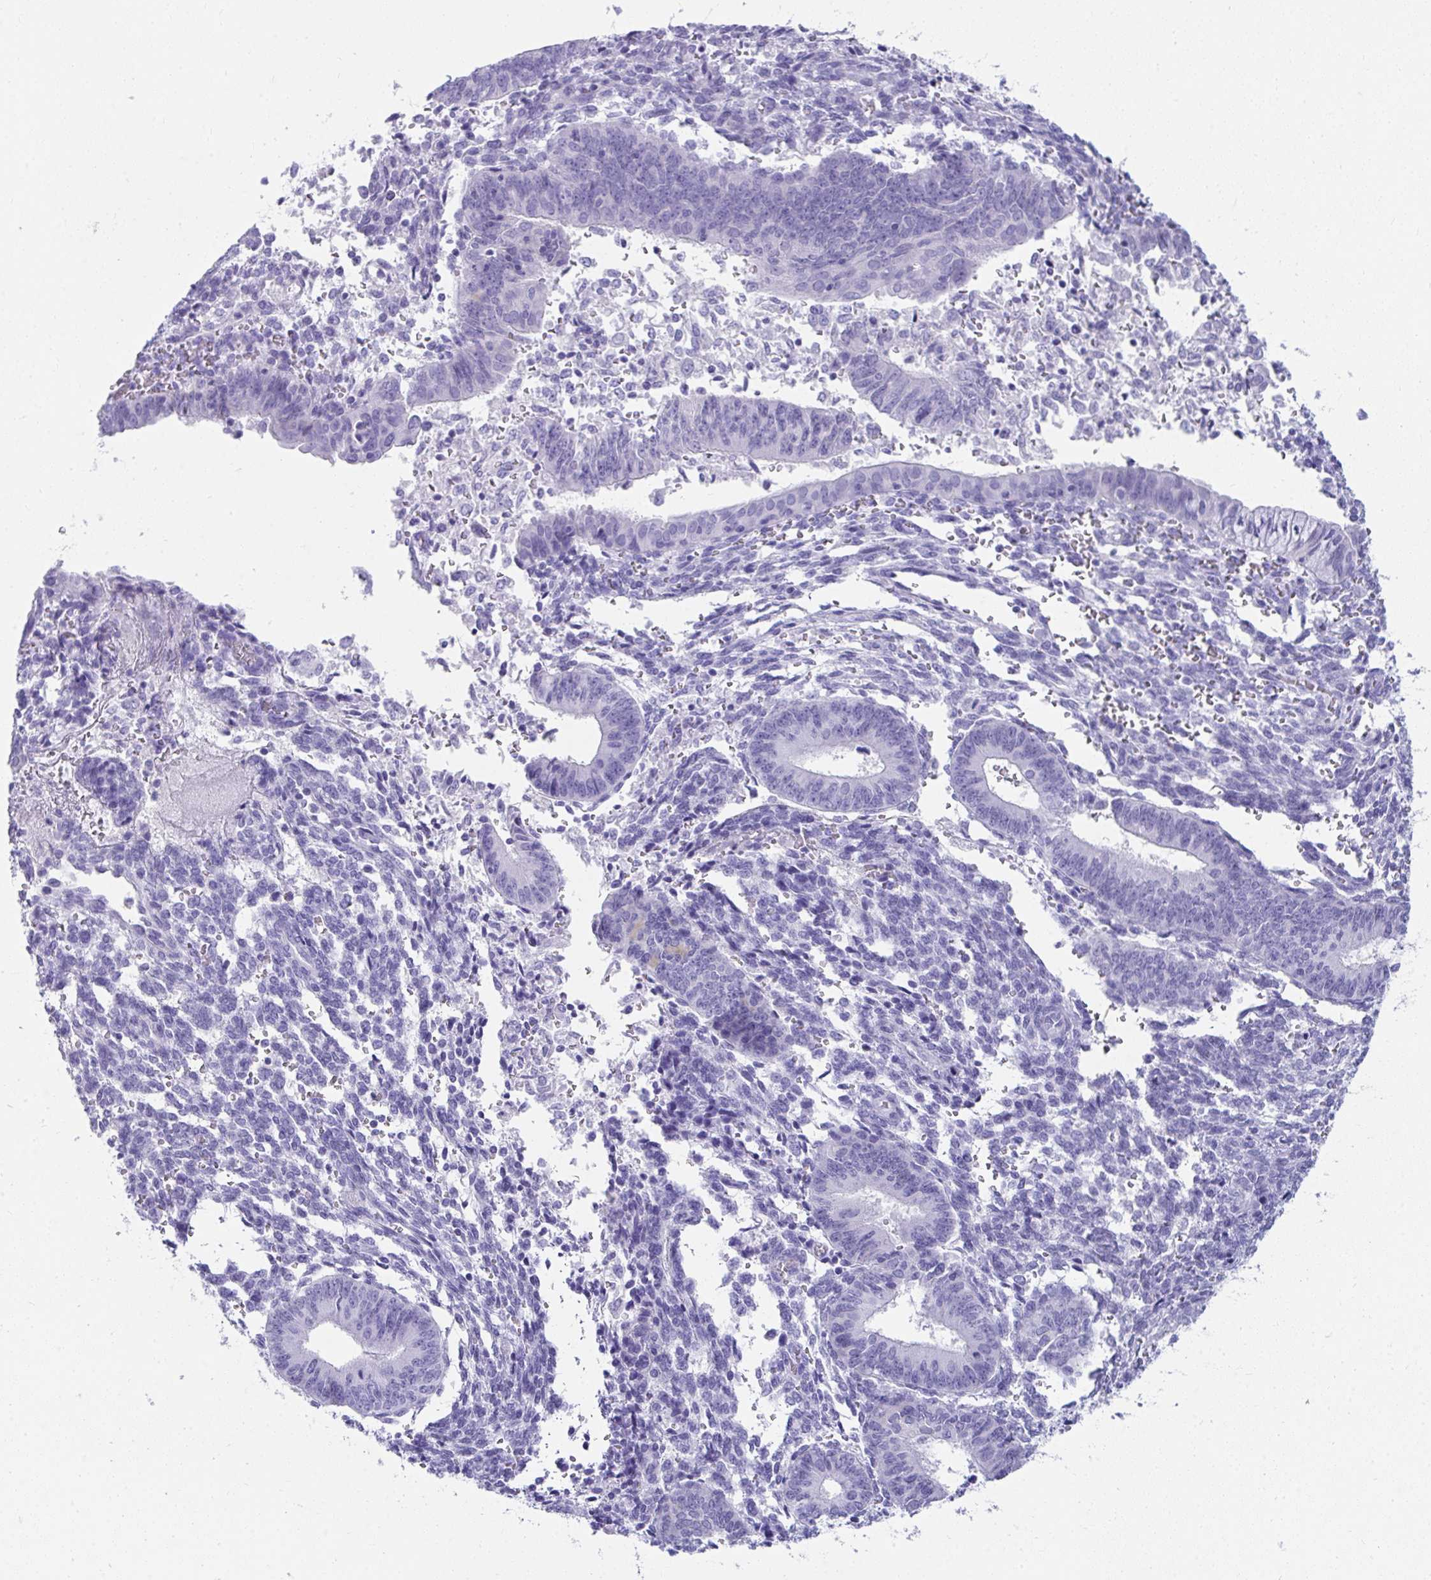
{"staining": {"intensity": "negative", "quantity": "none", "location": "none"}, "tissue": "endometrial cancer", "cell_type": "Tumor cells", "image_type": "cancer", "snomed": [{"axis": "morphology", "description": "Adenocarcinoma, NOS"}, {"axis": "topography", "description": "Endometrium"}], "caption": "DAB immunohistochemical staining of human endometrial cancer reveals no significant expression in tumor cells.", "gene": "SEC14L3", "patient": {"sex": "female", "age": 50}}